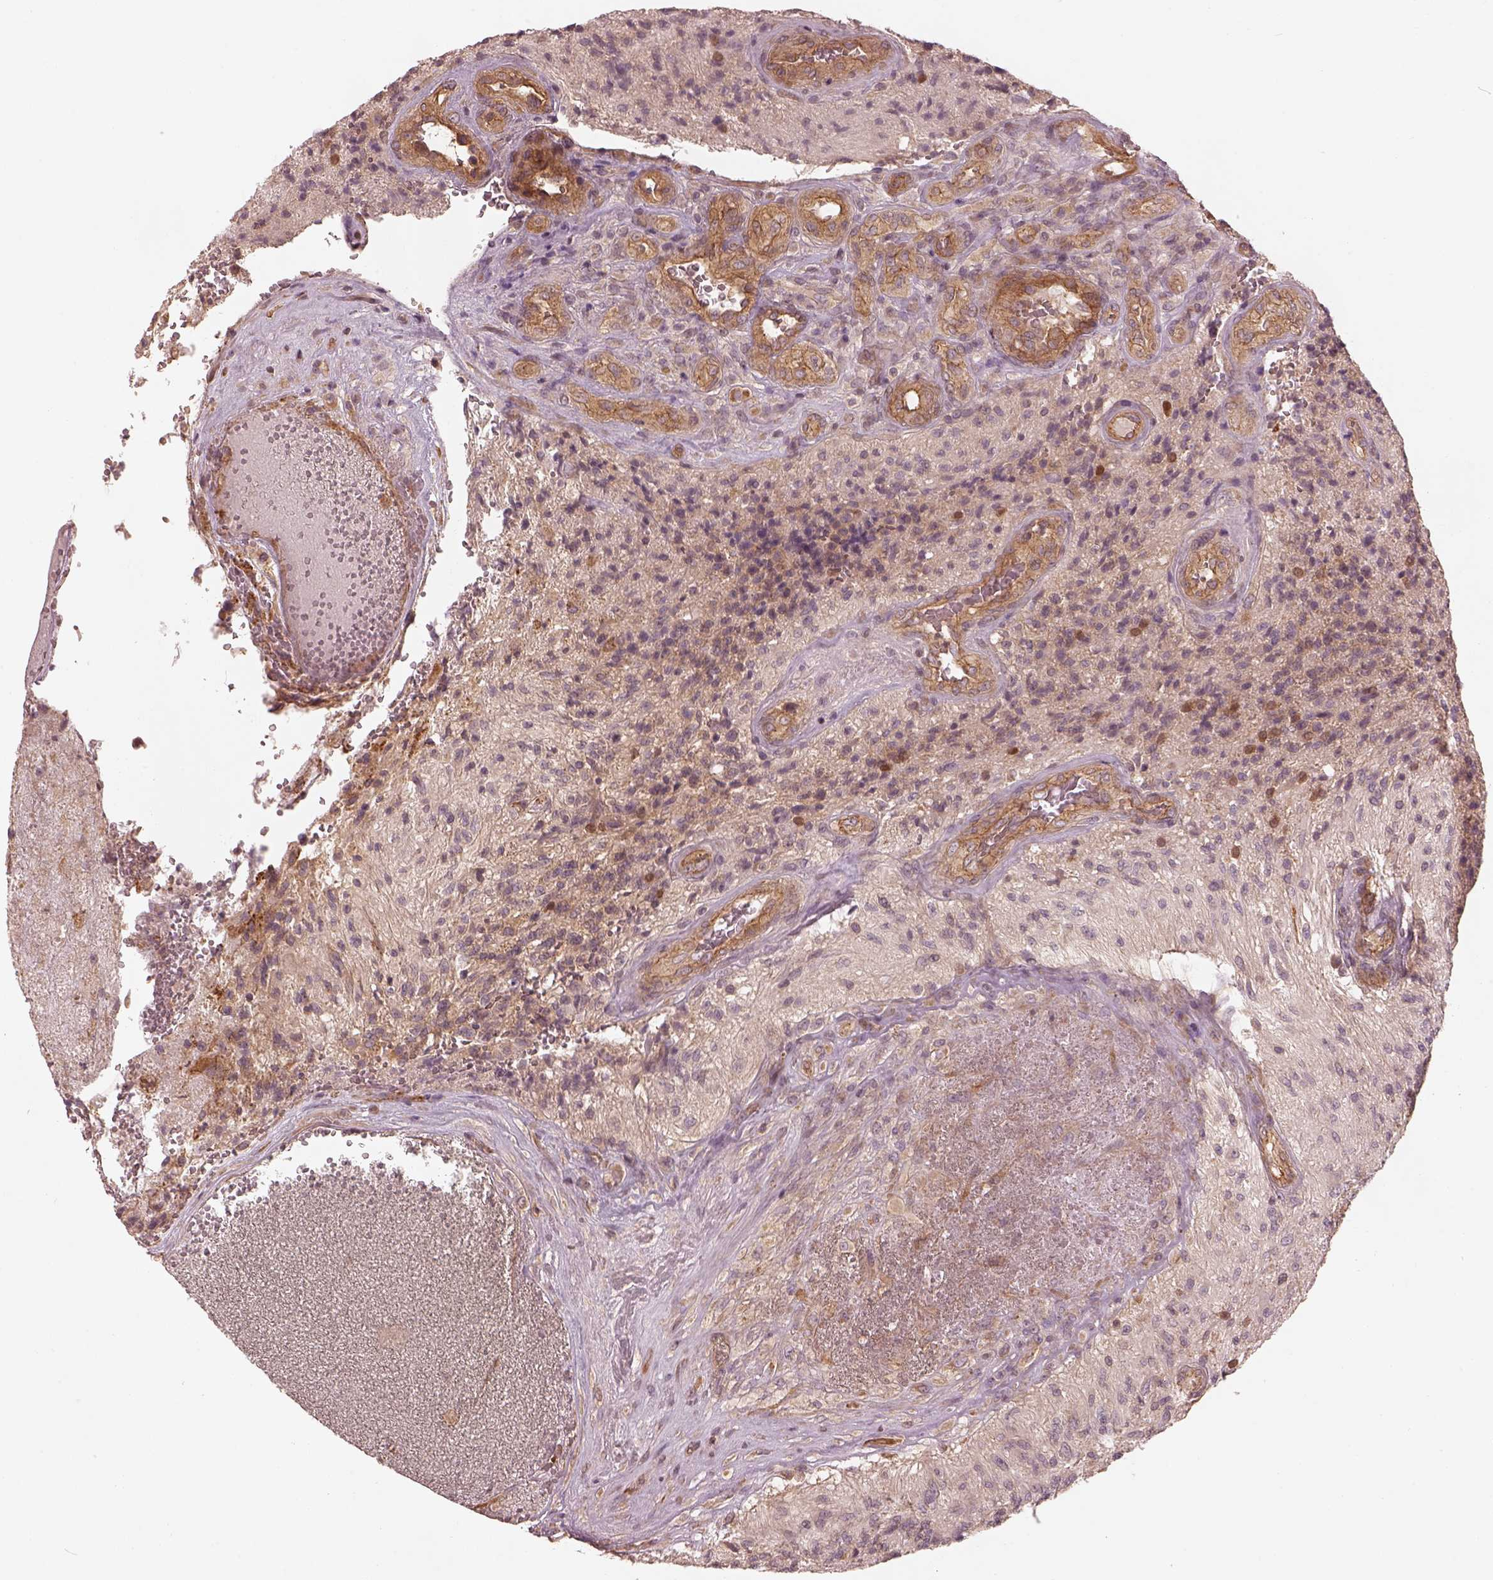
{"staining": {"intensity": "negative", "quantity": "none", "location": "none"}, "tissue": "glioma", "cell_type": "Tumor cells", "image_type": "cancer", "snomed": [{"axis": "morphology", "description": "Glioma, malignant, High grade"}, {"axis": "topography", "description": "Brain"}], "caption": "High magnification brightfield microscopy of glioma stained with DAB (brown) and counterstained with hematoxylin (blue): tumor cells show no significant expression. (Brightfield microscopy of DAB (3,3'-diaminobenzidine) immunohistochemistry (IHC) at high magnification).", "gene": "FAM107B", "patient": {"sex": "male", "age": 56}}